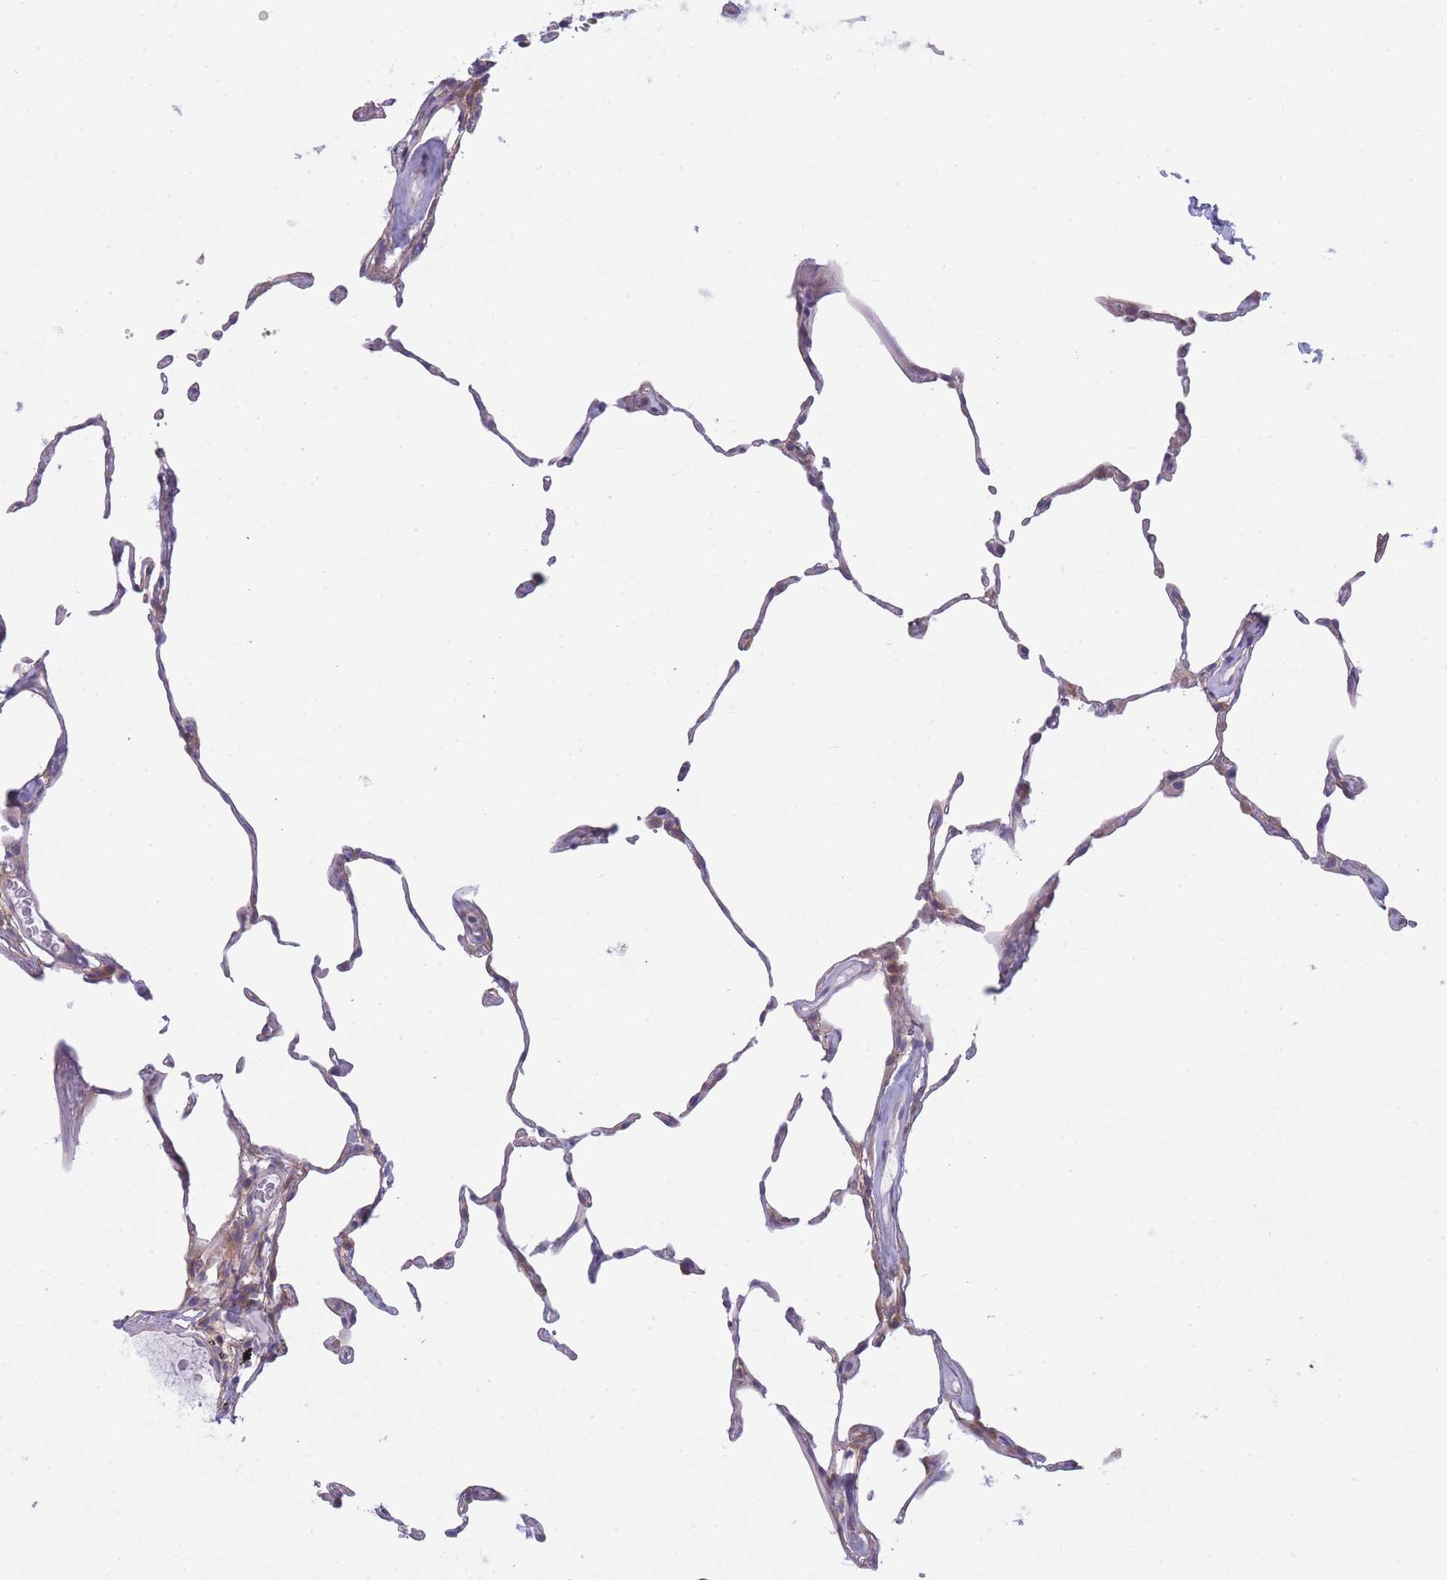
{"staining": {"intensity": "negative", "quantity": "none", "location": "none"}, "tissue": "lung", "cell_type": "Alveolar cells", "image_type": "normal", "snomed": [{"axis": "morphology", "description": "Normal tissue, NOS"}, {"axis": "topography", "description": "Lung"}], "caption": "IHC photomicrograph of unremarkable lung stained for a protein (brown), which reveals no expression in alveolar cells.", "gene": "PFDN6", "patient": {"sex": "female", "age": 57}}